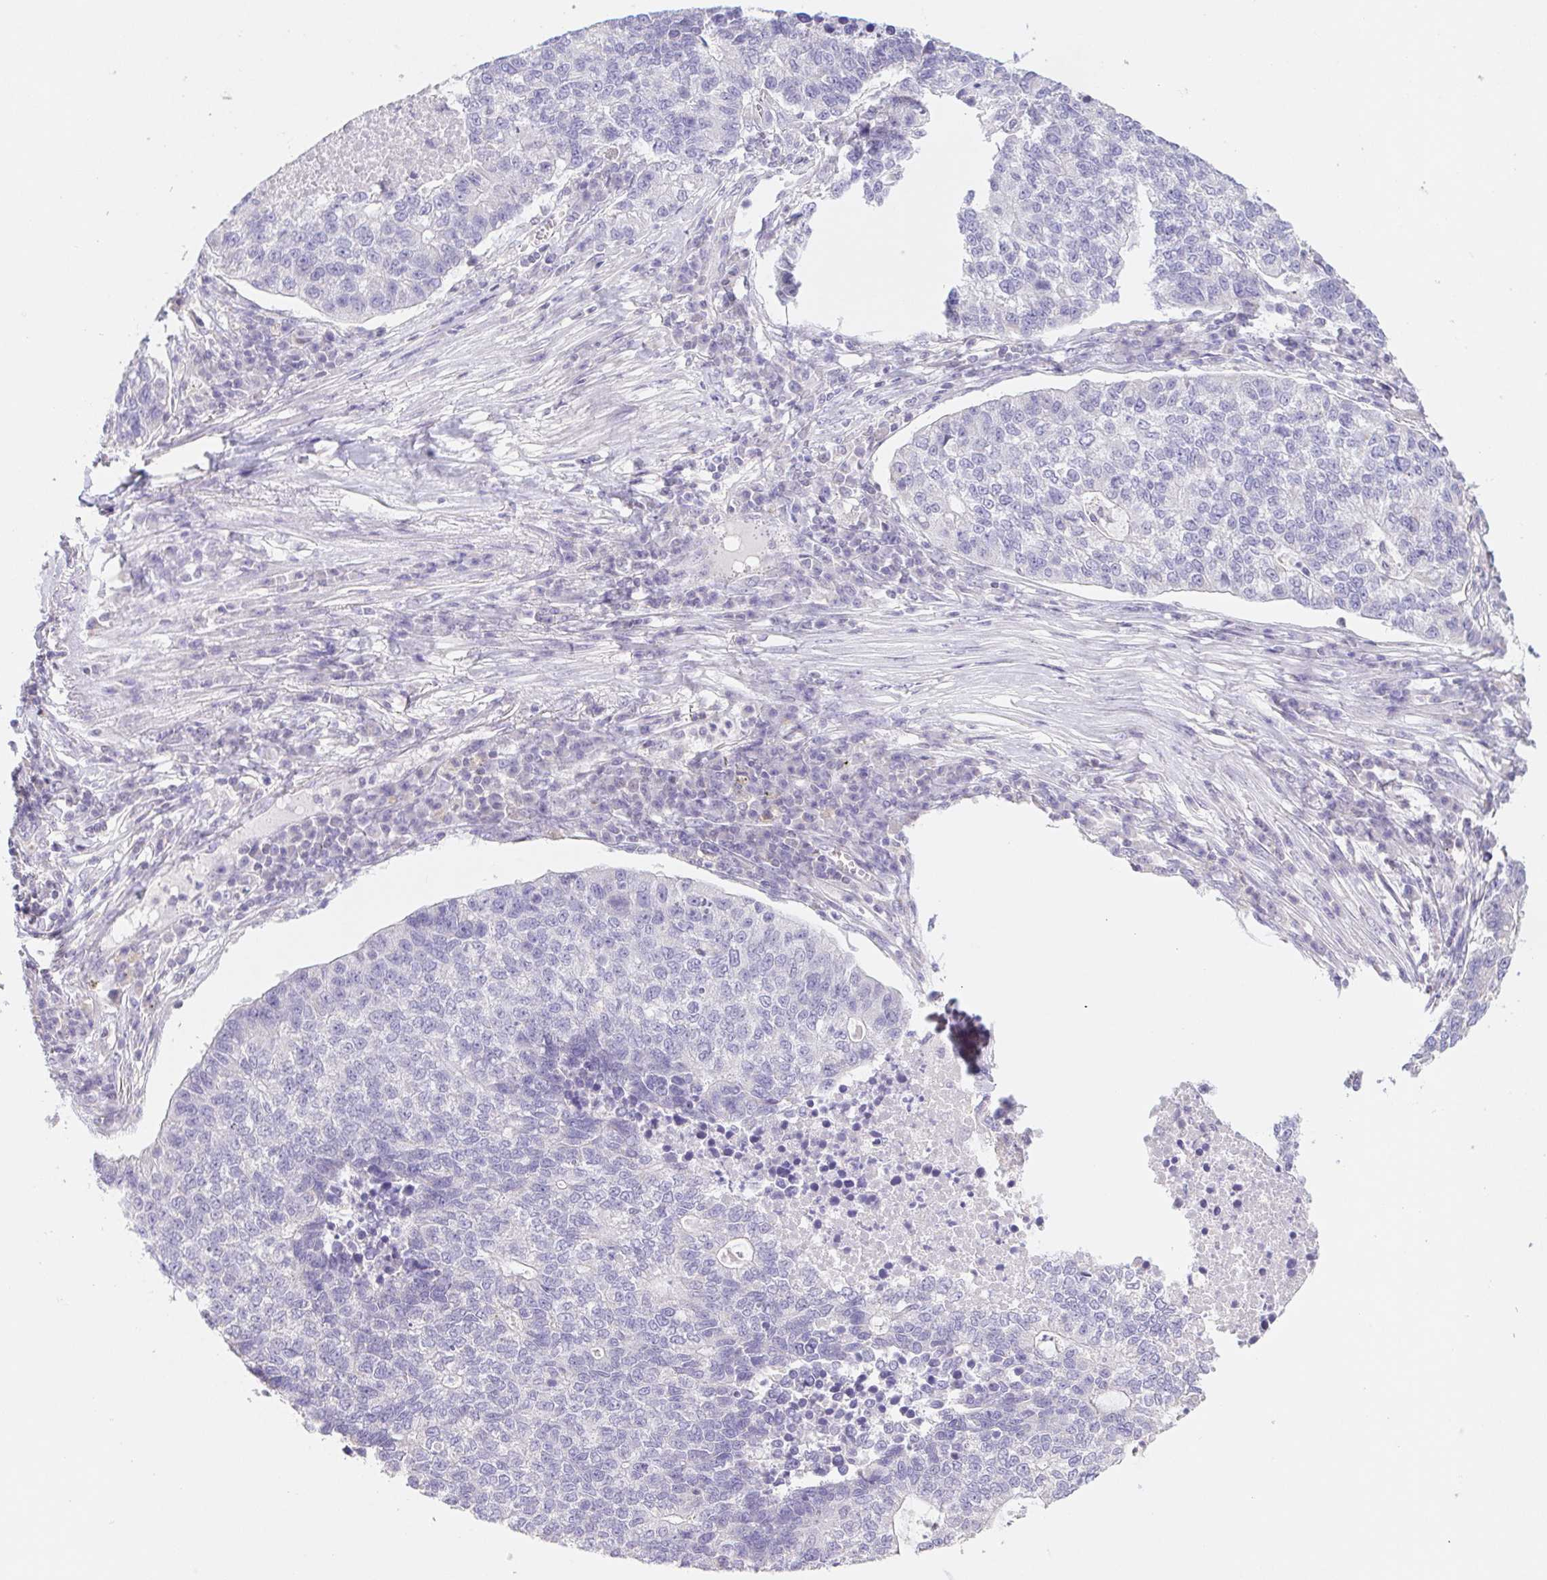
{"staining": {"intensity": "negative", "quantity": "none", "location": "none"}, "tissue": "lung cancer", "cell_type": "Tumor cells", "image_type": "cancer", "snomed": [{"axis": "morphology", "description": "Adenocarcinoma, NOS"}, {"axis": "topography", "description": "Lung"}], "caption": "Lung adenocarcinoma was stained to show a protein in brown. There is no significant staining in tumor cells.", "gene": "FKBP6", "patient": {"sex": "male", "age": 57}}